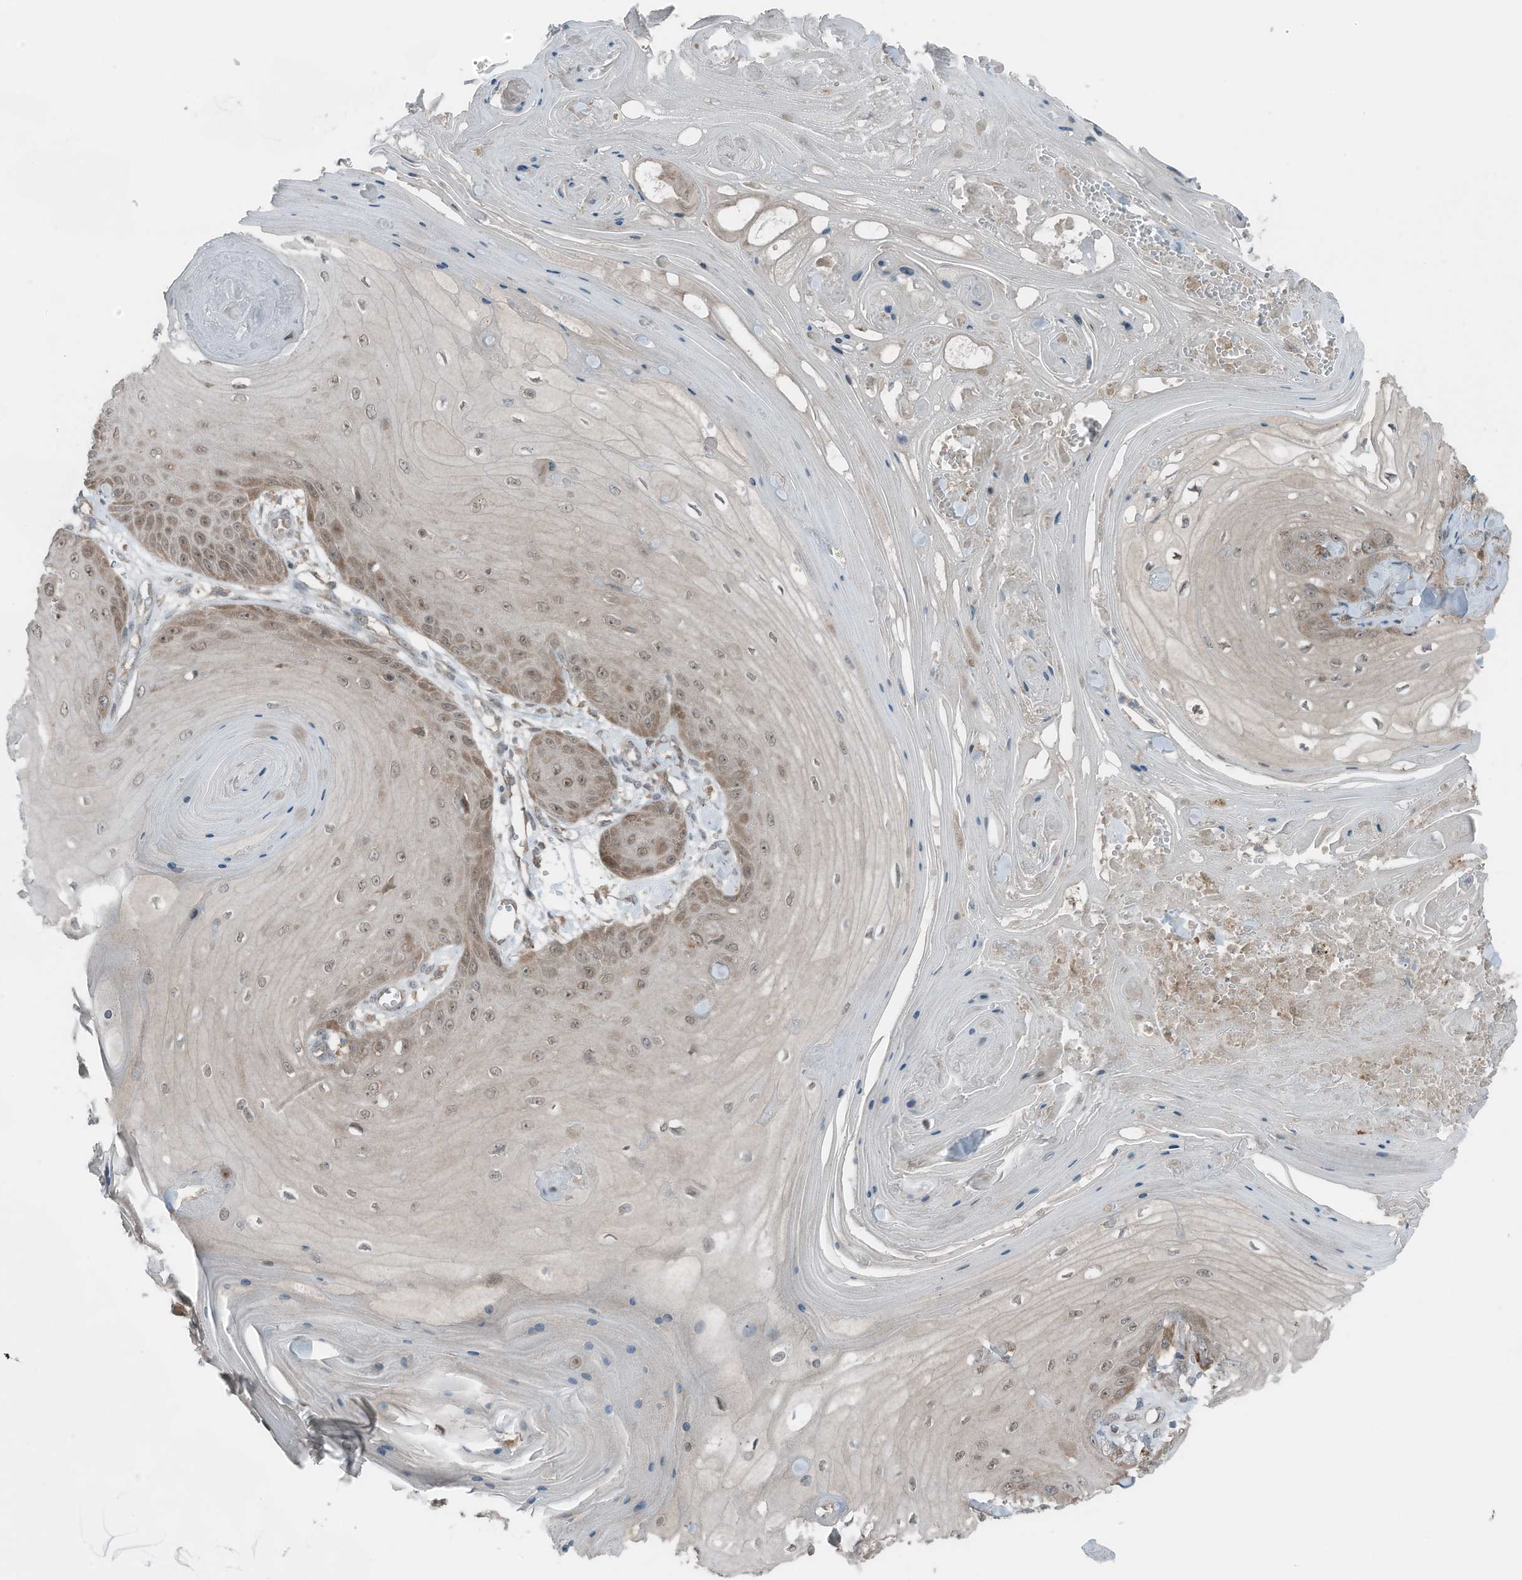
{"staining": {"intensity": "moderate", "quantity": "25%-75%", "location": "cytoplasmic/membranous,nuclear"}, "tissue": "skin cancer", "cell_type": "Tumor cells", "image_type": "cancer", "snomed": [{"axis": "morphology", "description": "Squamous cell carcinoma, NOS"}, {"axis": "topography", "description": "Skin"}], "caption": "Protein staining of skin cancer (squamous cell carcinoma) tissue reveals moderate cytoplasmic/membranous and nuclear expression in approximately 25%-75% of tumor cells.", "gene": "TXNDC9", "patient": {"sex": "male", "age": 74}}